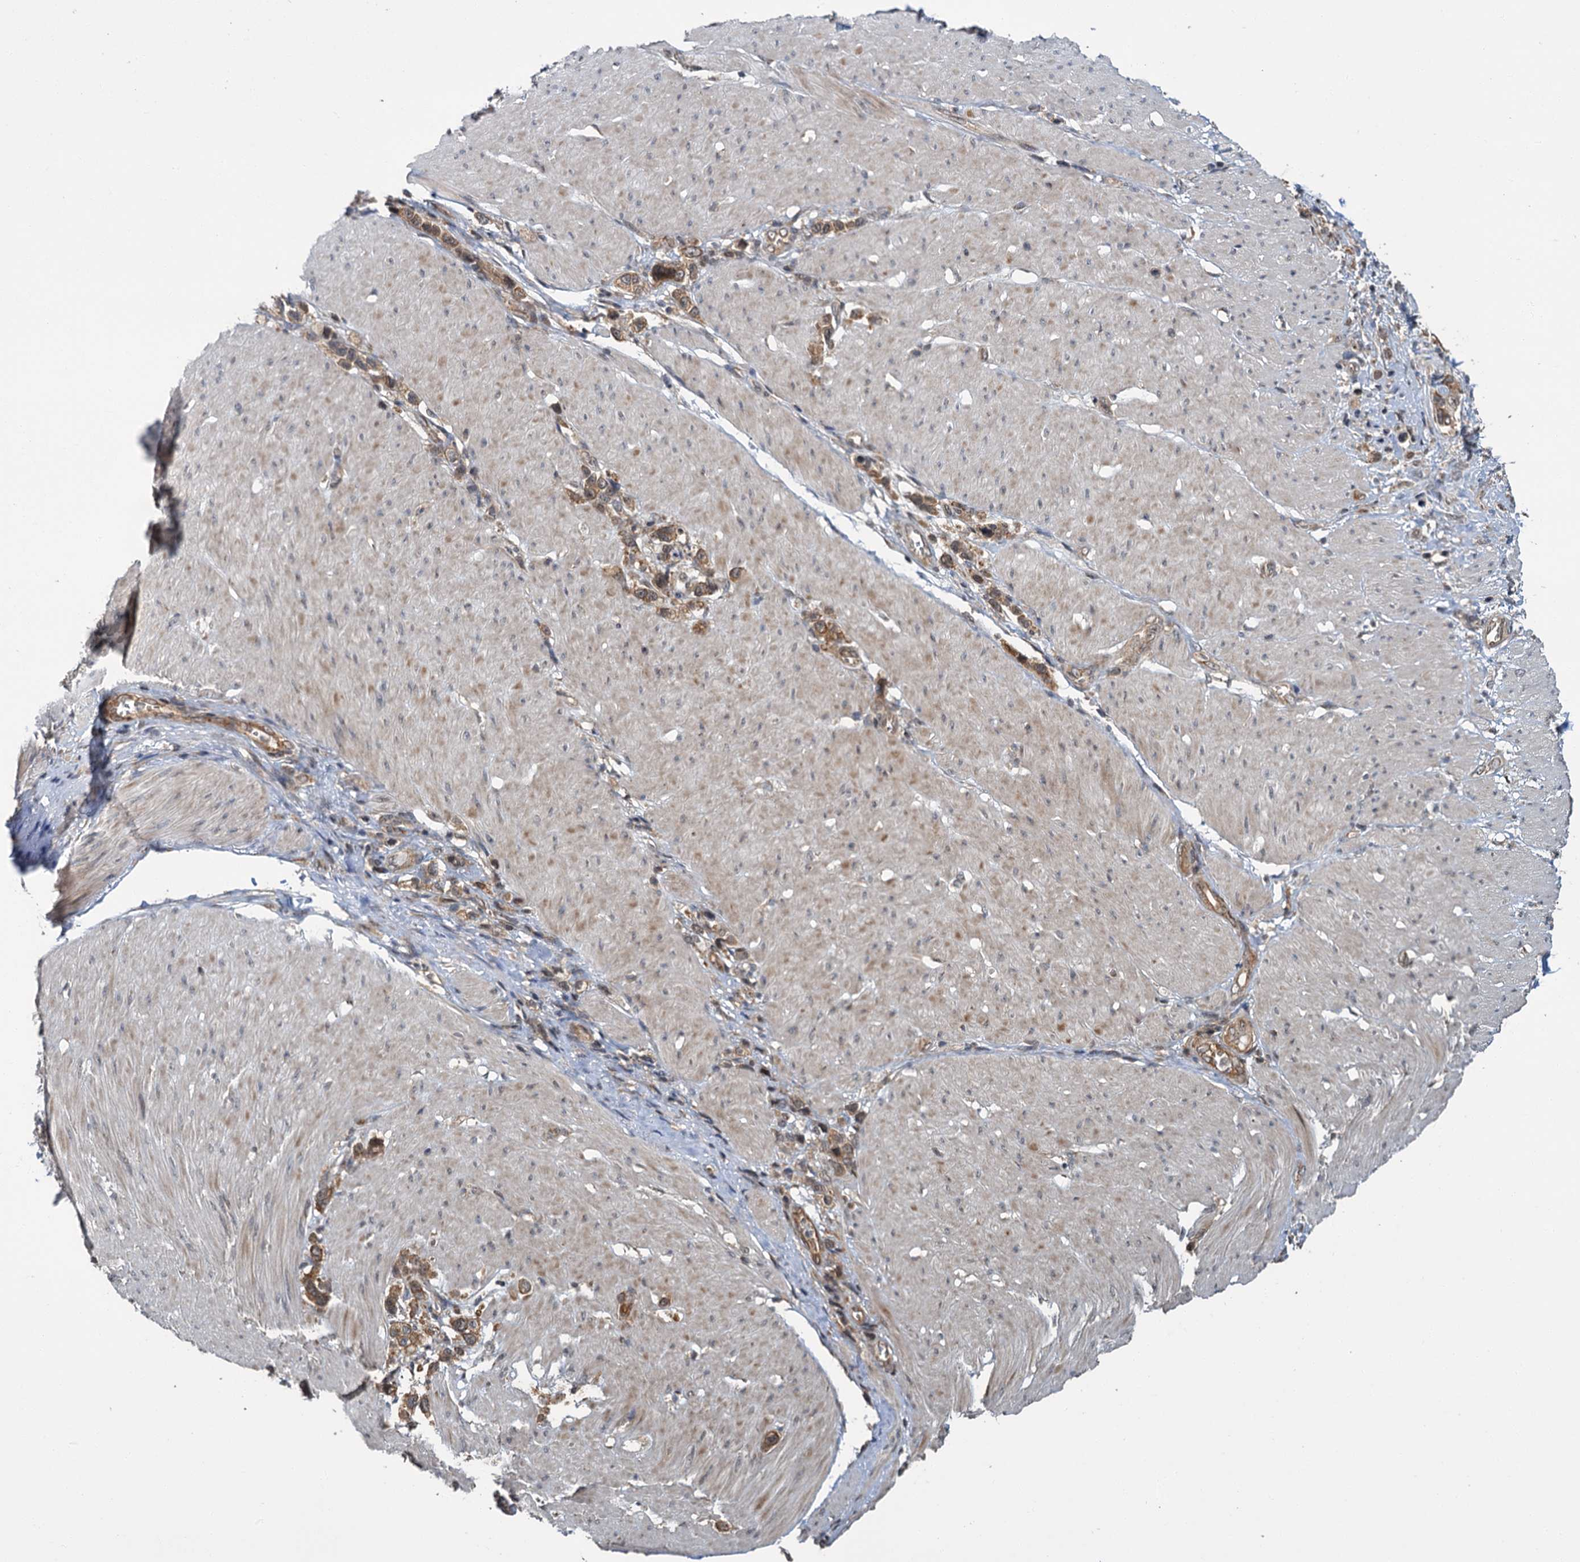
{"staining": {"intensity": "moderate", "quantity": ">75%", "location": "cytoplasmic/membranous"}, "tissue": "stomach cancer", "cell_type": "Tumor cells", "image_type": "cancer", "snomed": [{"axis": "morphology", "description": "Normal tissue, NOS"}, {"axis": "morphology", "description": "Adenocarcinoma, NOS"}, {"axis": "topography", "description": "Stomach, upper"}, {"axis": "topography", "description": "Stomach"}], "caption": "Immunohistochemical staining of human stomach cancer (adenocarcinoma) displays moderate cytoplasmic/membranous protein positivity in approximately >75% of tumor cells.", "gene": "KANSL2", "patient": {"sex": "female", "age": 65}}